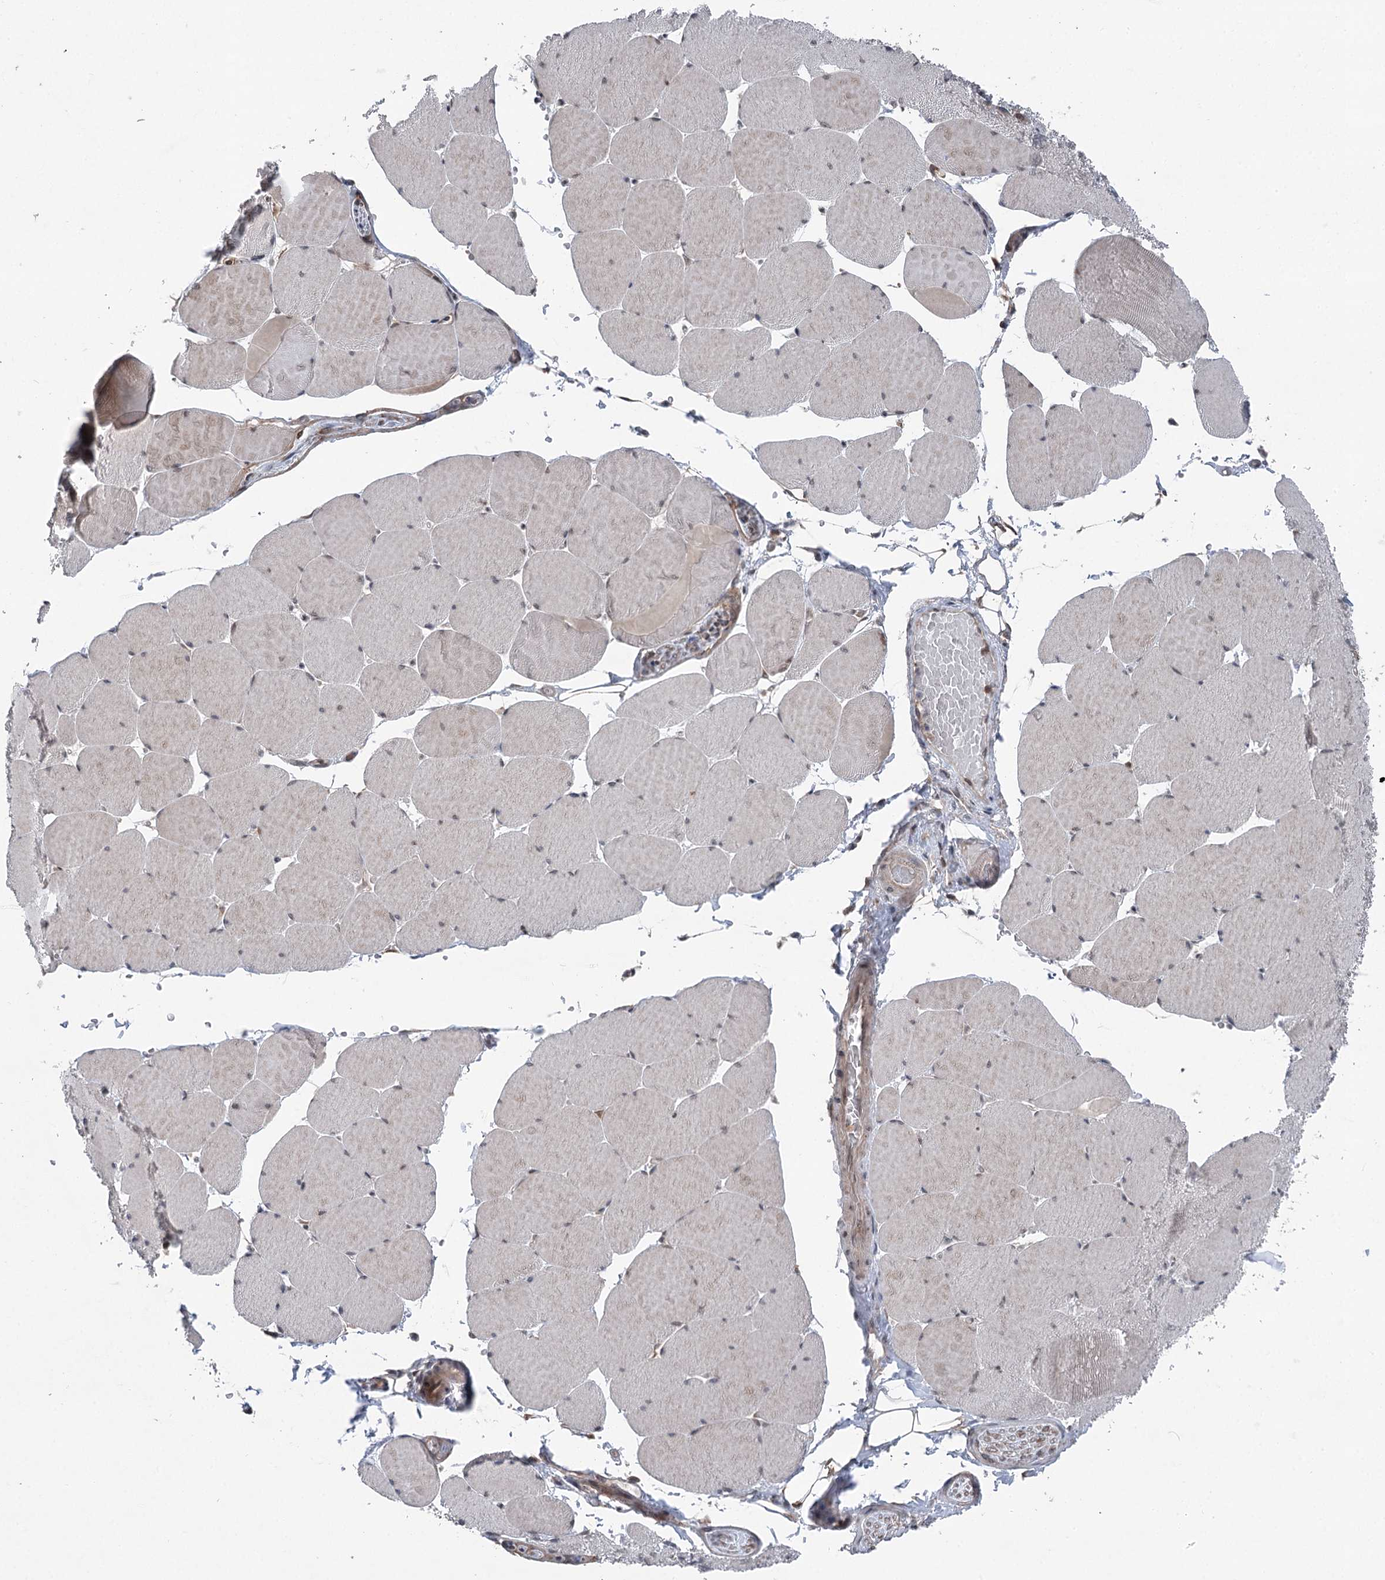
{"staining": {"intensity": "moderate", "quantity": "<25%", "location": "nuclear"}, "tissue": "skeletal muscle", "cell_type": "Myocytes", "image_type": "normal", "snomed": [{"axis": "morphology", "description": "Normal tissue, NOS"}, {"axis": "topography", "description": "Skeletal muscle"}, {"axis": "topography", "description": "Head-Neck"}], "caption": "The immunohistochemical stain highlights moderate nuclear positivity in myocytes of benign skeletal muscle. (brown staining indicates protein expression, while blue staining denotes nuclei).", "gene": "CCSER2", "patient": {"sex": "male", "age": 66}}